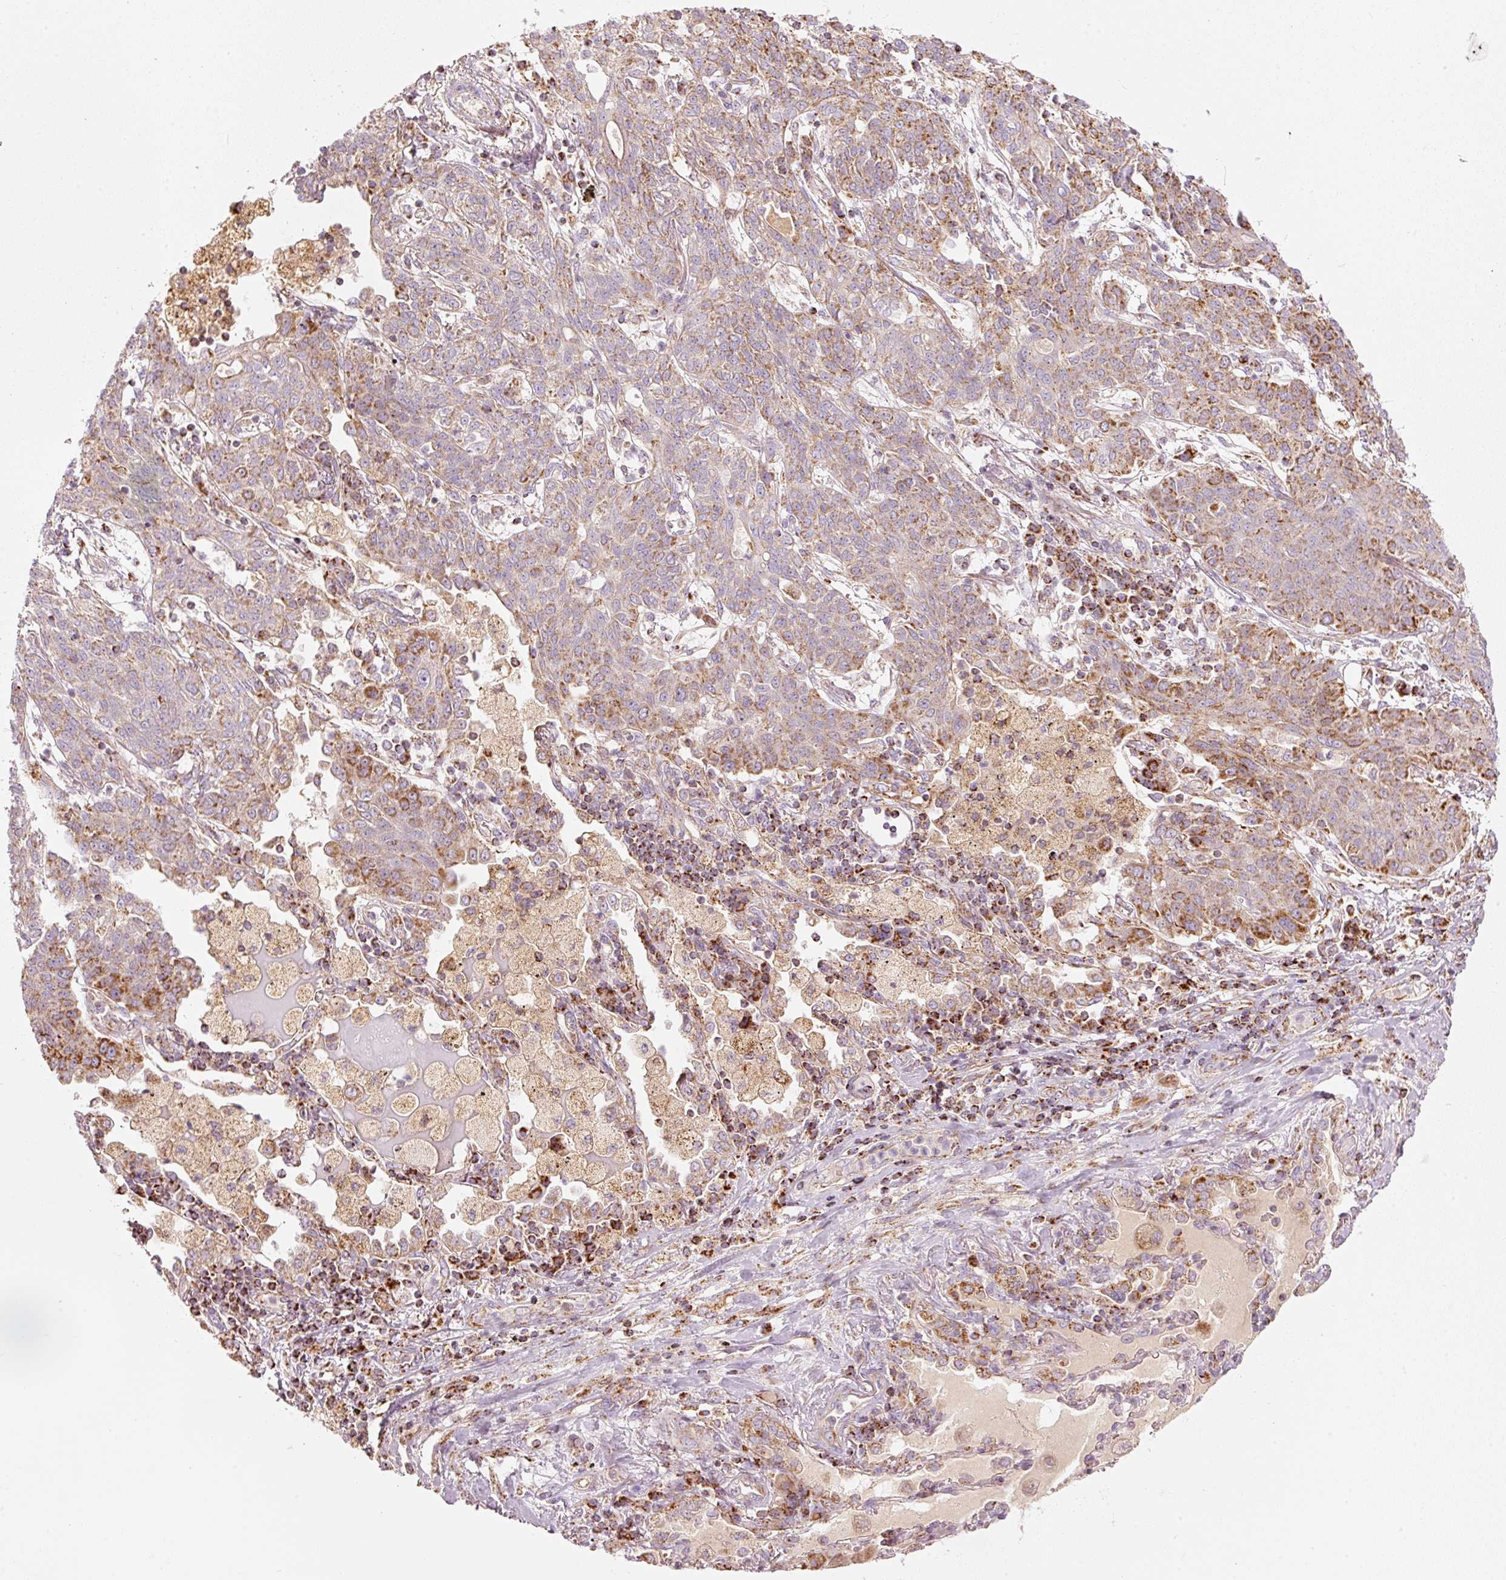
{"staining": {"intensity": "weak", "quantity": "<25%", "location": "cytoplasmic/membranous"}, "tissue": "lung cancer", "cell_type": "Tumor cells", "image_type": "cancer", "snomed": [{"axis": "morphology", "description": "Squamous cell carcinoma, NOS"}, {"axis": "topography", "description": "Lung"}], "caption": "The immunohistochemistry micrograph has no significant staining in tumor cells of lung cancer (squamous cell carcinoma) tissue. The staining is performed using DAB (3,3'-diaminobenzidine) brown chromogen with nuclei counter-stained in using hematoxylin.", "gene": "C17orf98", "patient": {"sex": "female", "age": 70}}